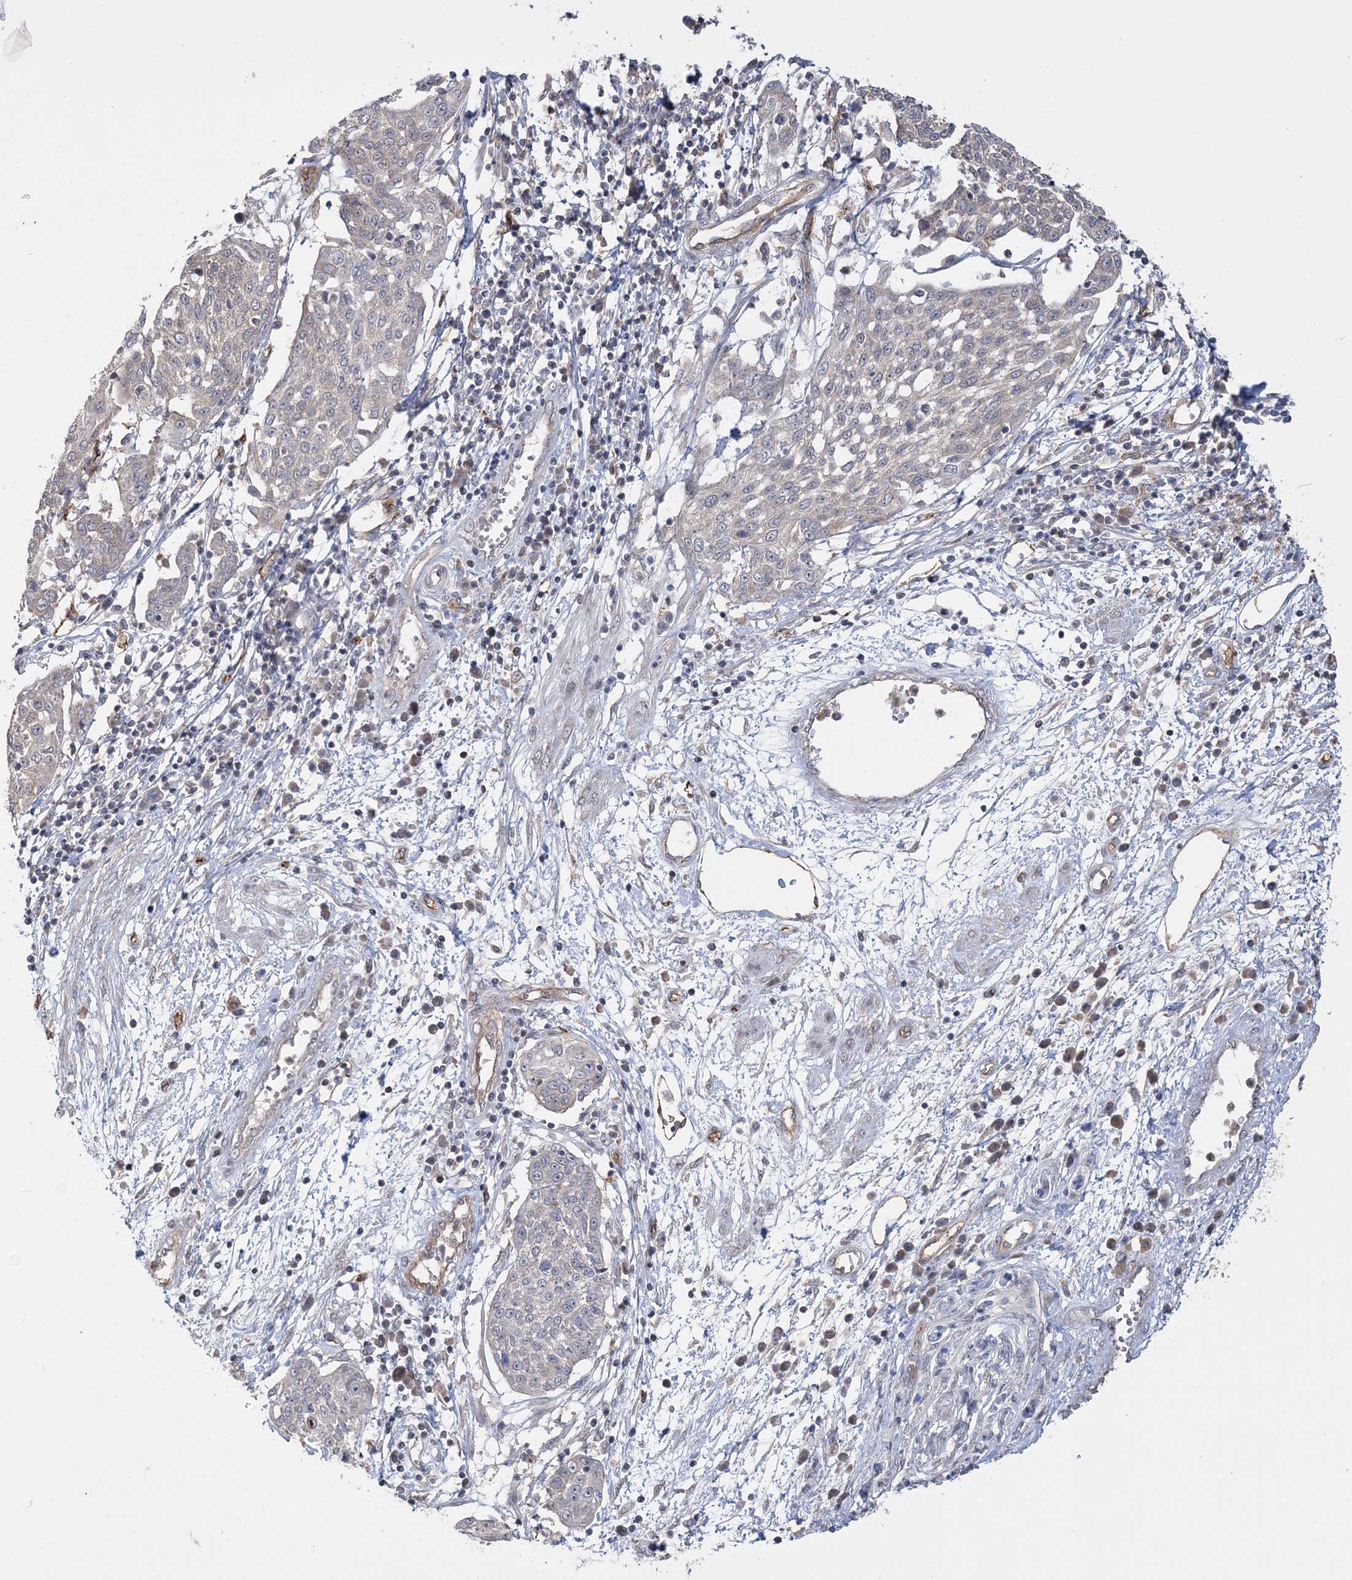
{"staining": {"intensity": "negative", "quantity": "none", "location": "none"}, "tissue": "cervical cancer", "cell_type": "Tumor cells", "image_type": "cancer", "snomed": [{"axis": "morphology", "description": "Squamous cell carcinoma, NOS"}, {"axis": "topography", "description": "Cervix"}], "caption": "High power microscopy photomicrograph of an immunohistochemistry micrograph of cervical cancer, revealing no significant positivity in tumor cells. (Stains: DAB (3,3'-diaminobenzidine) IHC with hematoxylin counter stain, Microscopy: brightfield microscopy at high magnification).", "gene": "FARSB", "patient": {"sex": "female", "age": 34}}